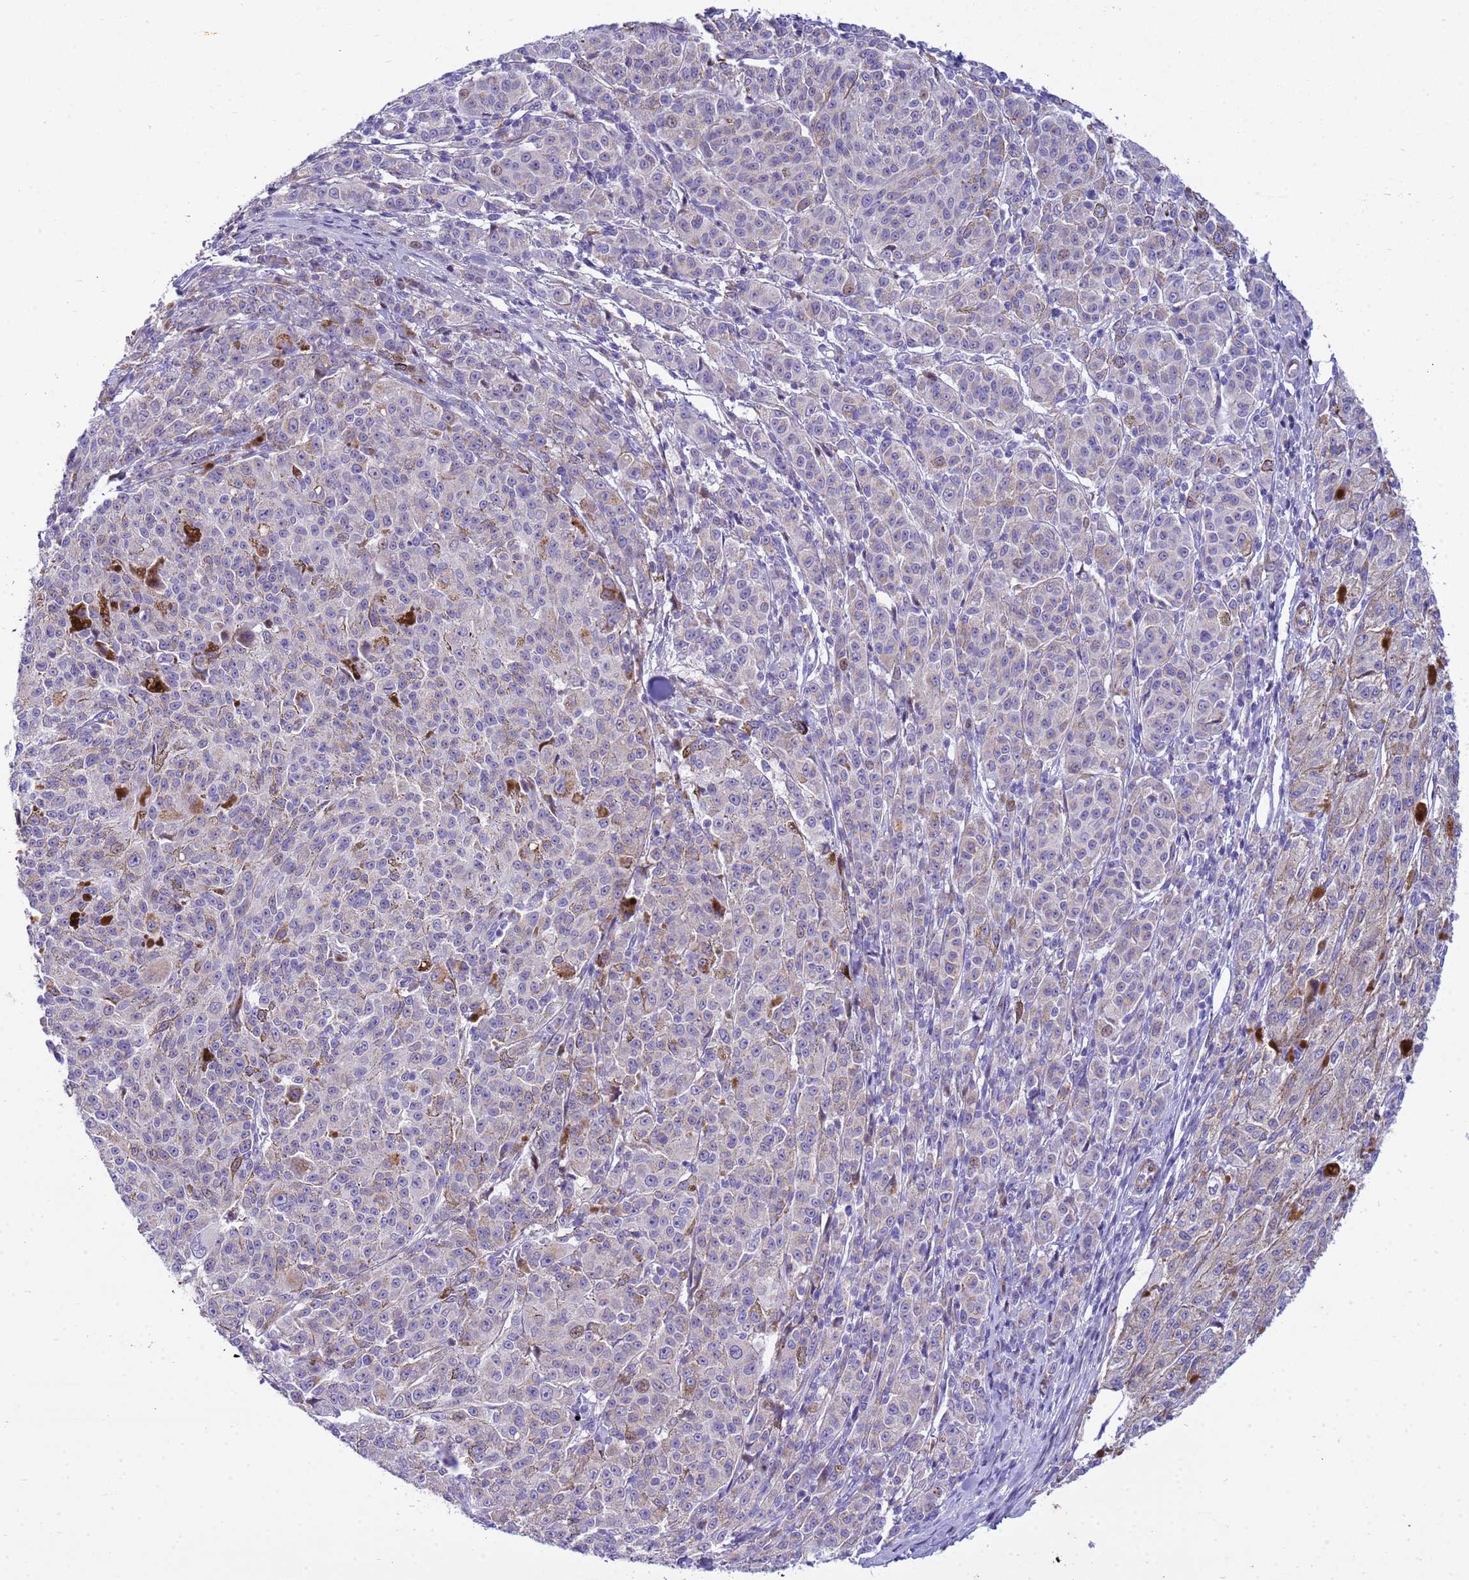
{"staining": {"intensity": "weak", "quantity": "25%-75%", "location": "cytoplasmic/membranous"}, "tissue": "melanoma", "cell_type": "Tumor cells", "image_type": "cancer", "snomed": [{"axis": "morphology", "description": "Malignant melanoma, NOS"}, {"axis": "topography", "description": "Skin"}], "caption": "Brown immunohistochemical staining in human melanoma exhibits weak cytoplasmic/membranous positivity in about 25%-75% of tumor cells.", "gene": "P2RX7", "patient": {"sex": "female", "age": 52}}